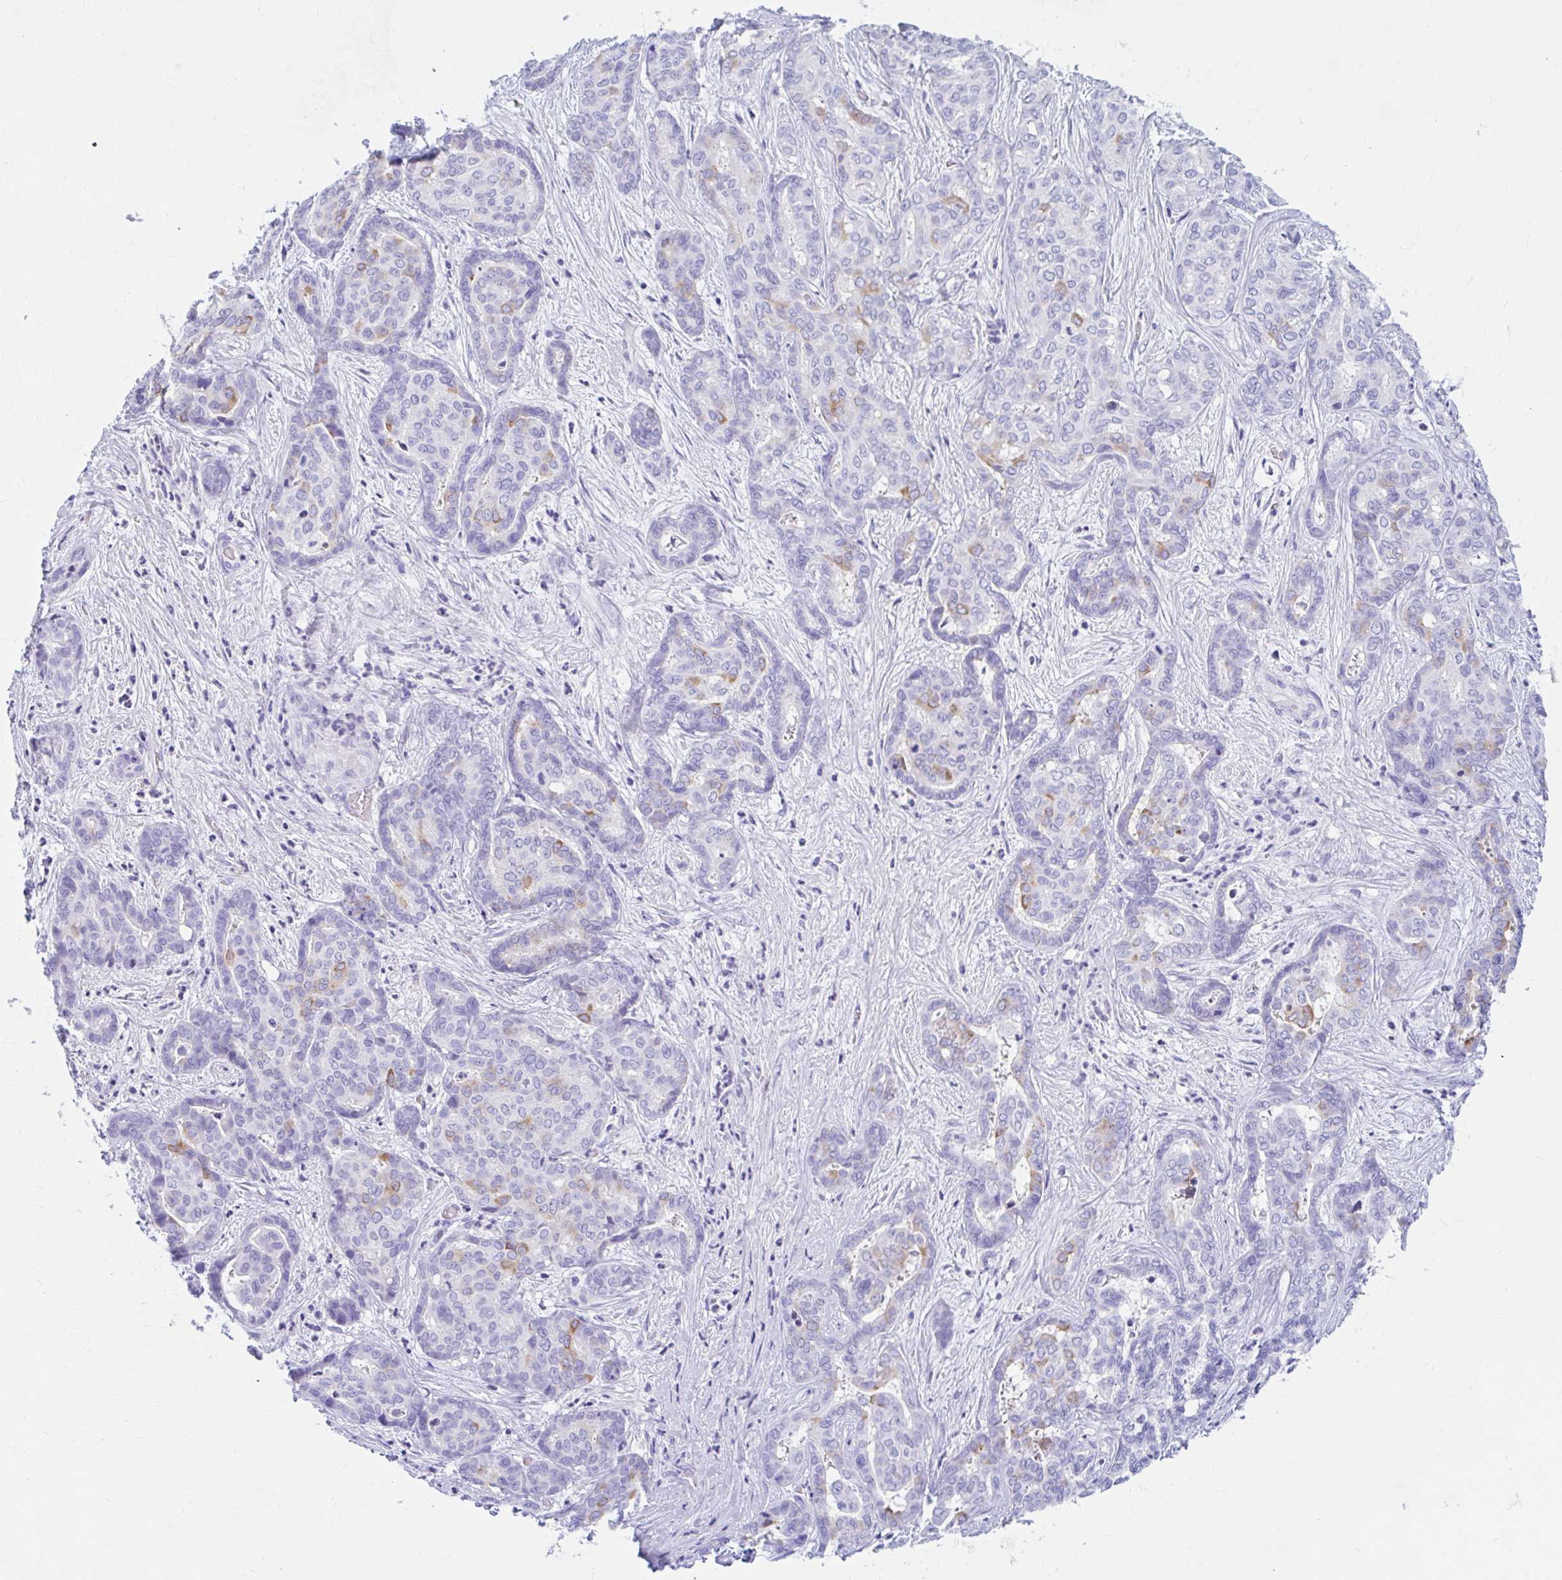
{"staining": {"intensity": "moderate", "quantity": "<25%", "location": "cytoplasmic/membranous"}, "tissue": "liver cancer", "cell_type": "Tumor cells", "image_type": "cancer", "snomed": [{"axis": "morphology", "description": "Cholangiocarcinoma"}, {"axis": "topography", "description": "Liver"}], "caption": "Human liver cancer (cholangiocarcinoma) stained with a protein marker demonstrates moderate staining in tumor cells.", "gene": "NSG2", "patient": {"sex": "female", "age": 64}}